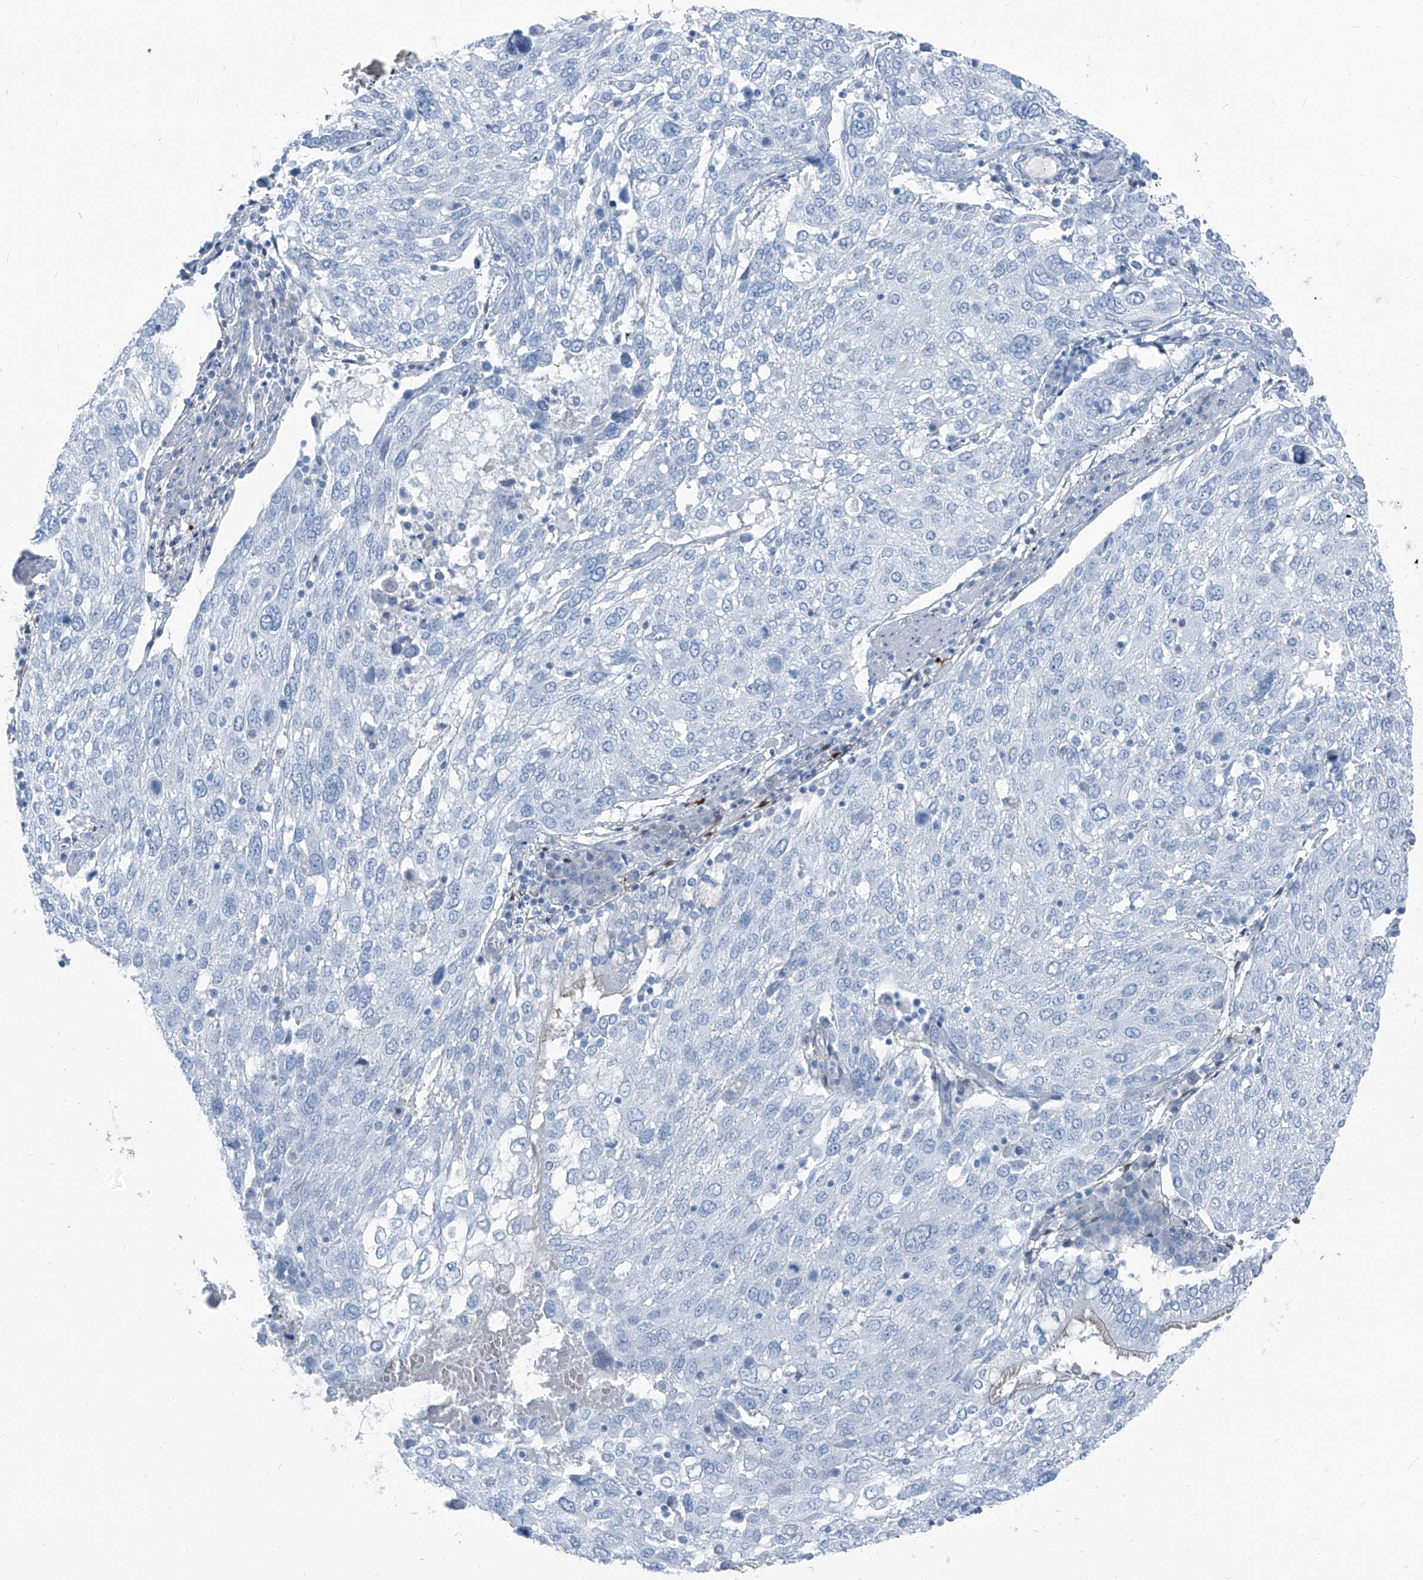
{"staining": {"intensity": "negative", "quantity": "none", "location": "none"}, "tissue": "lung cancer", "cell_type": "Tumor cells", "image_type": "cancer", "snomed": [{"axis": "morphology", "description": "Squamous cell carcinoma, NOS"}, {"axis": "topography", "description": "Lung"}], "caption": "IHC of lung cancer reveals no staining in tumor cells.", "gene": "RGN", "patient": {"sex": "male", "age": 65}}